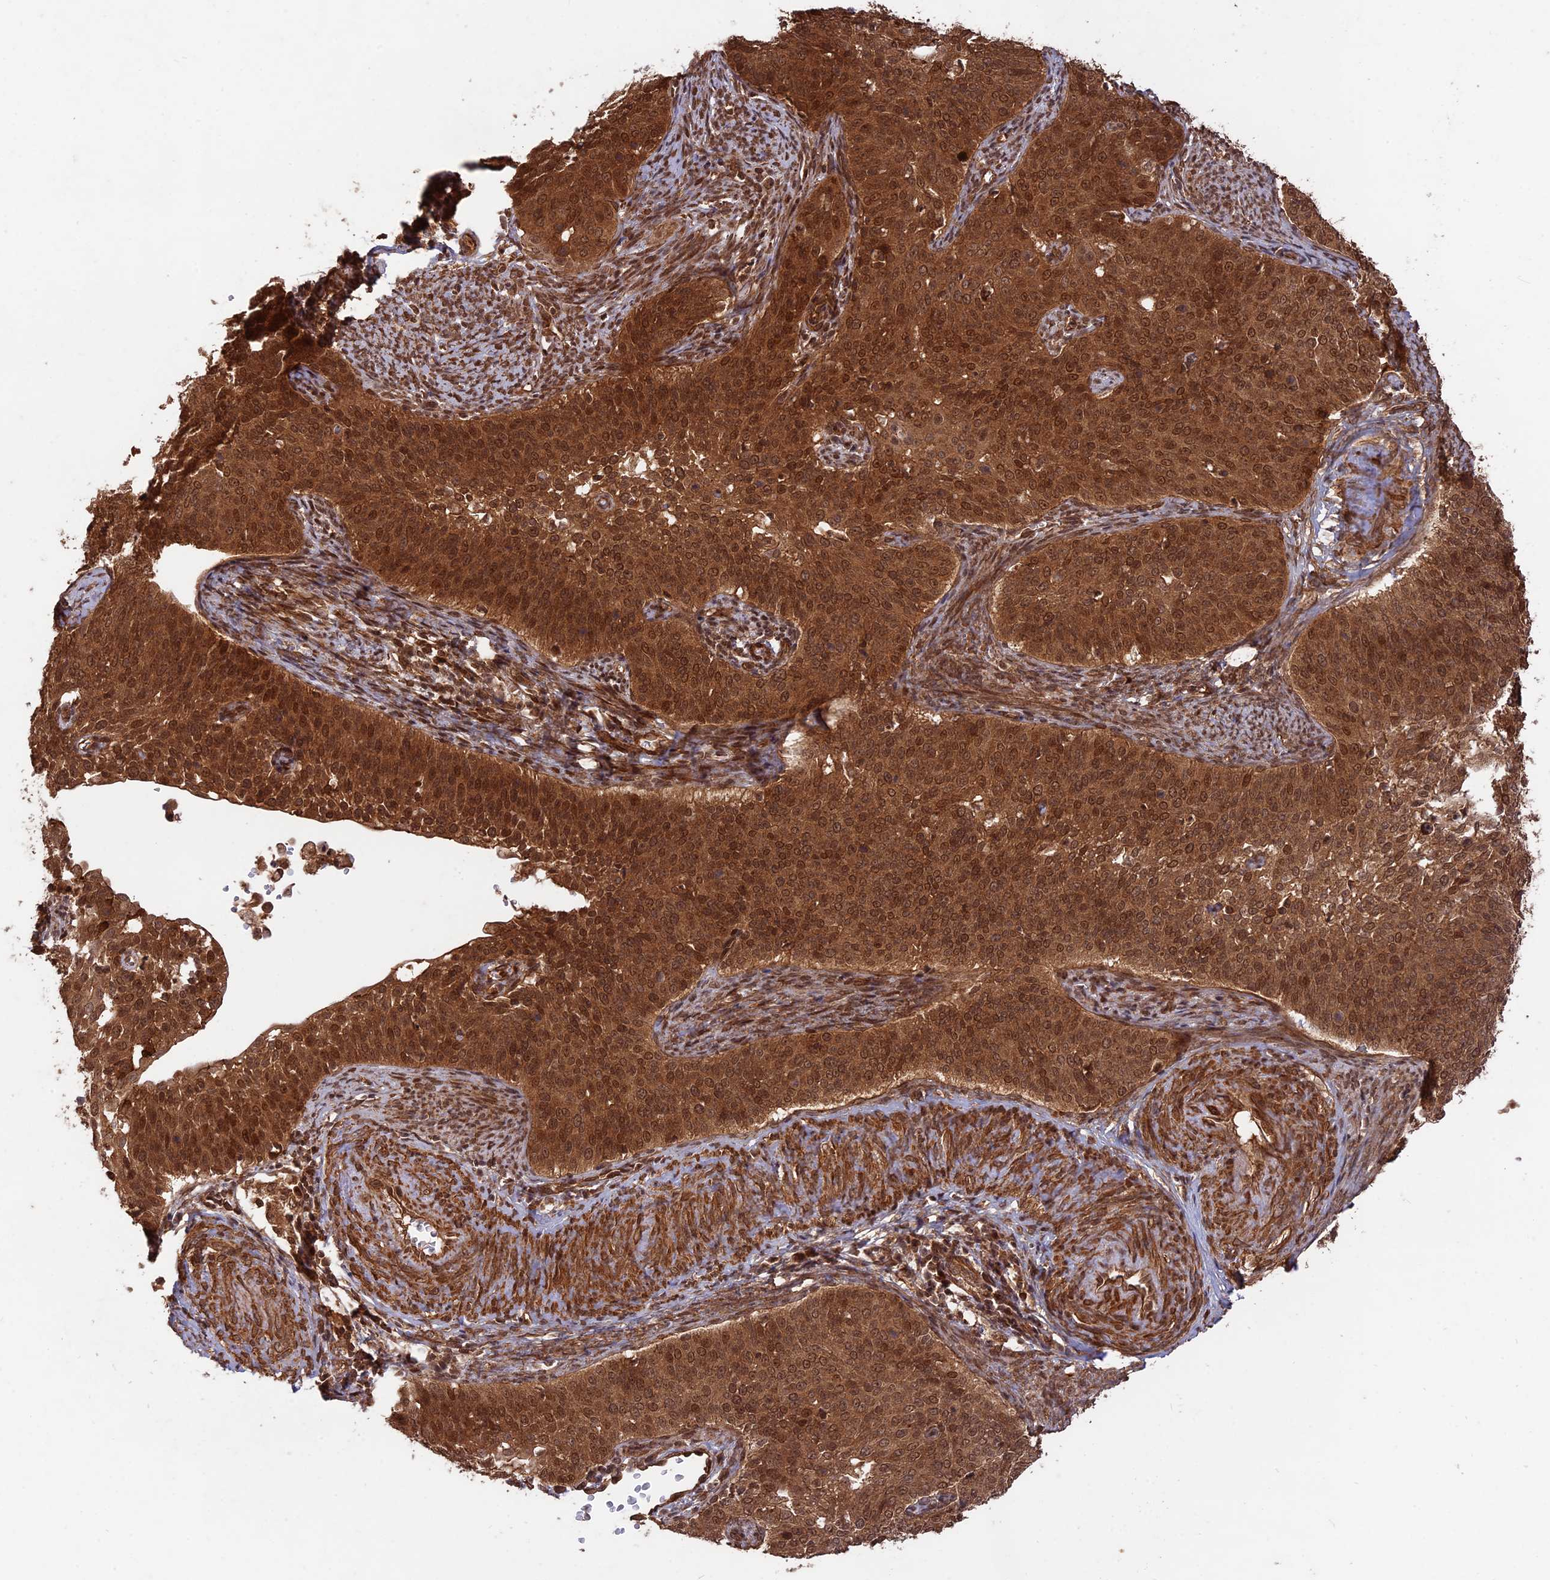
{"staining": {"intensity": "strong", "quantity": ">75%", "location": "cytoplasmic/membranous,nuclear"}, "tissue": "cervical cancer", "cell_type": "Tumor cells", "image_type": "cancer", "snomed": [{"axis": "morphology", "description": "Squamous cell carcinoma, NOS"}, {"axis": "topography", "description": "Cervix"}], "caption": "Immunohistochemistry photomicrograph of neoplastic tissue: human squamous cell carcinoma (cervical) stained using immunohistochemistry (IHC) exhibits high levels of strong protein expression localized specifically in the cytoplasmic/membranous and nuclear of tumor cells, appearing as a cytoplasmic/membranous and nuclear brown color.", "gene": "CCDC174", "patient": {"sex": "female", "age": 44}}